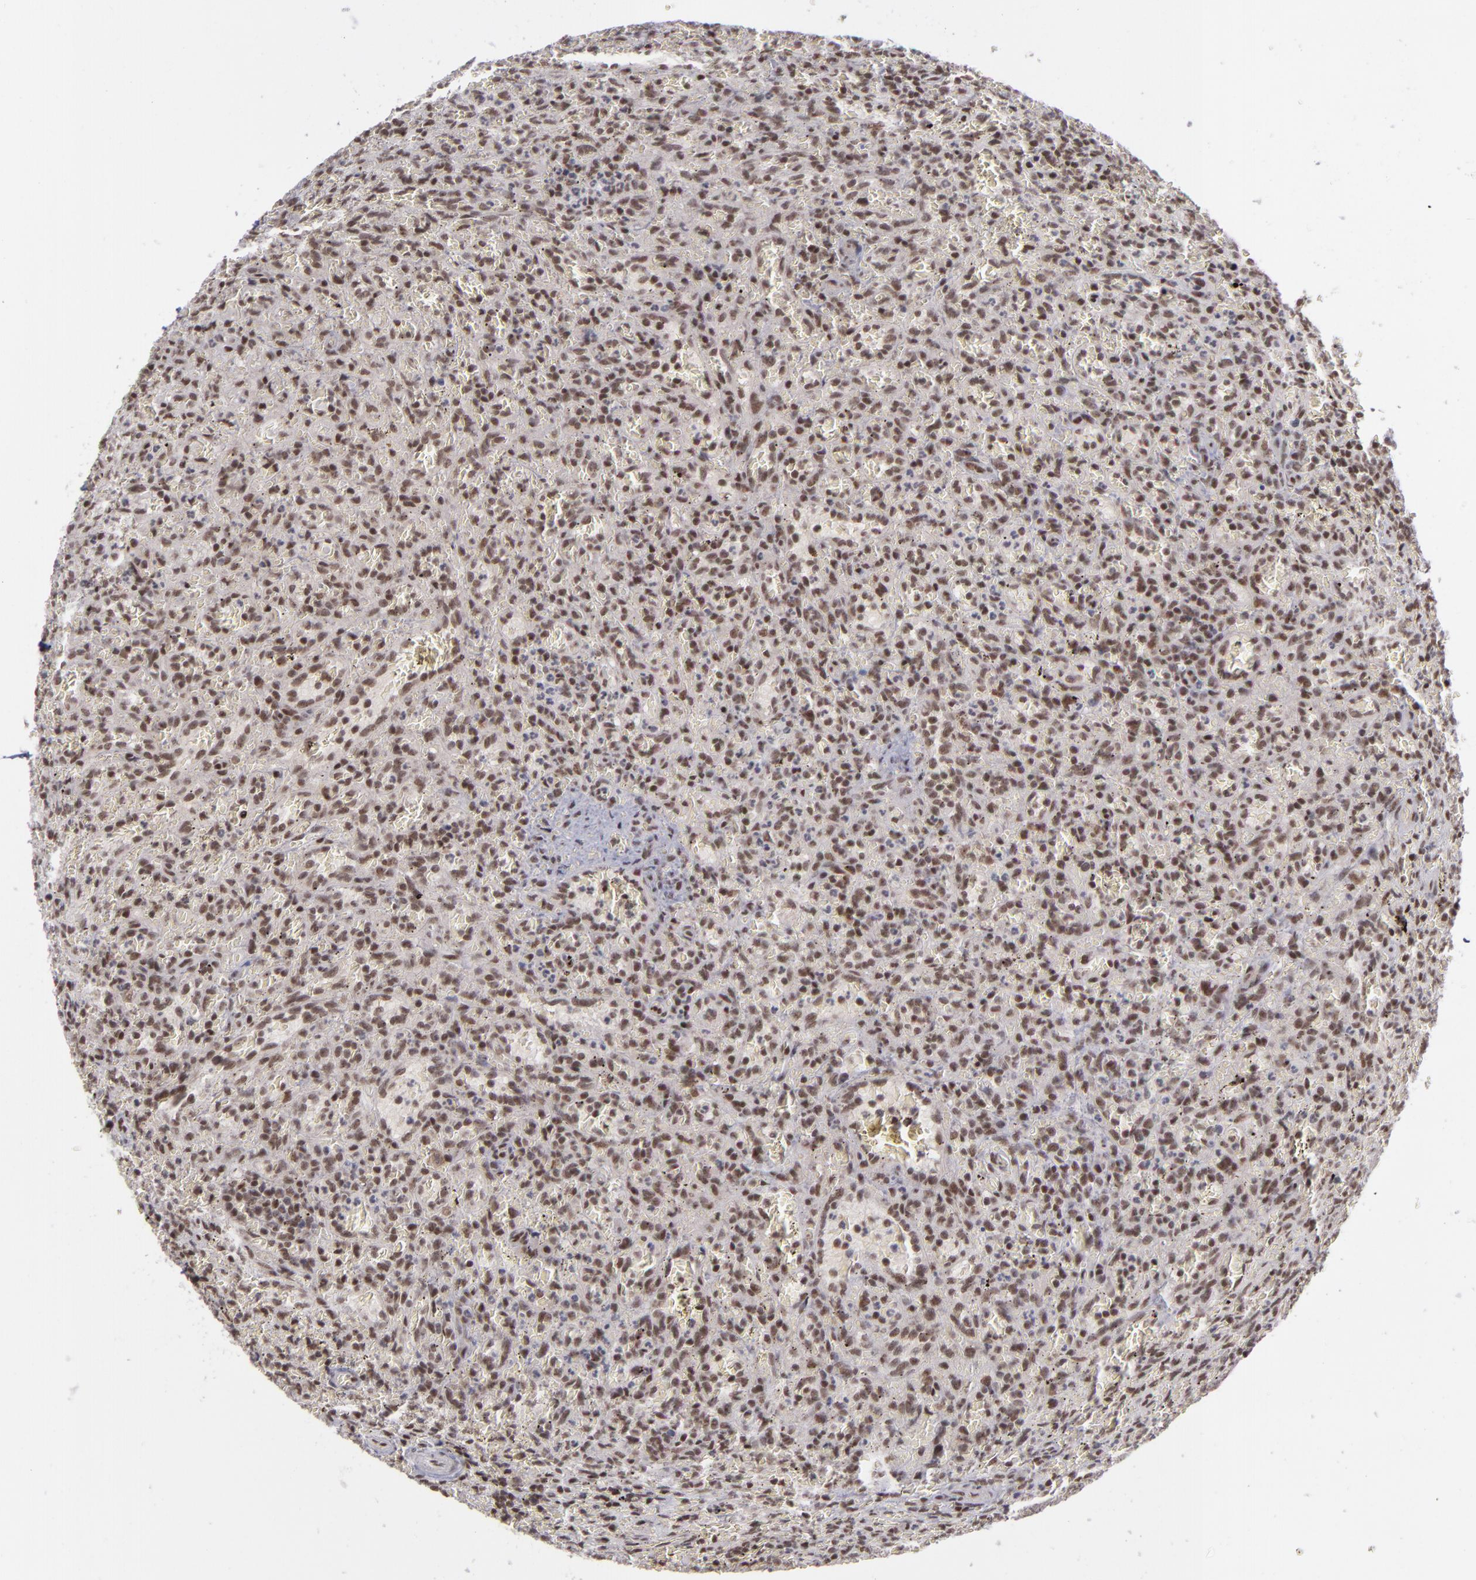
{"staining": {"intensity": "moderate", "quantity": ">75%", "location": "nuclear"}, "tissue": "lymphoma", "cell_type": "Tumor cells", "image_type": "cancer", "snomed": [{"axis": "morphology", "description": "Malignant lymphoma, non-Hodgkin's type, Low grade"}, {"axis": "topography", "description": "Spleen"}], "caption": "Malignant lymphoma, non-Hodgkin's type (low-grade) stained for a protein (brown) exhibits moderate nuclear positive staining in about >75% of tumor cells.", "gene": "MLLT3", "patient": {"sex": "female", "age": 64}}